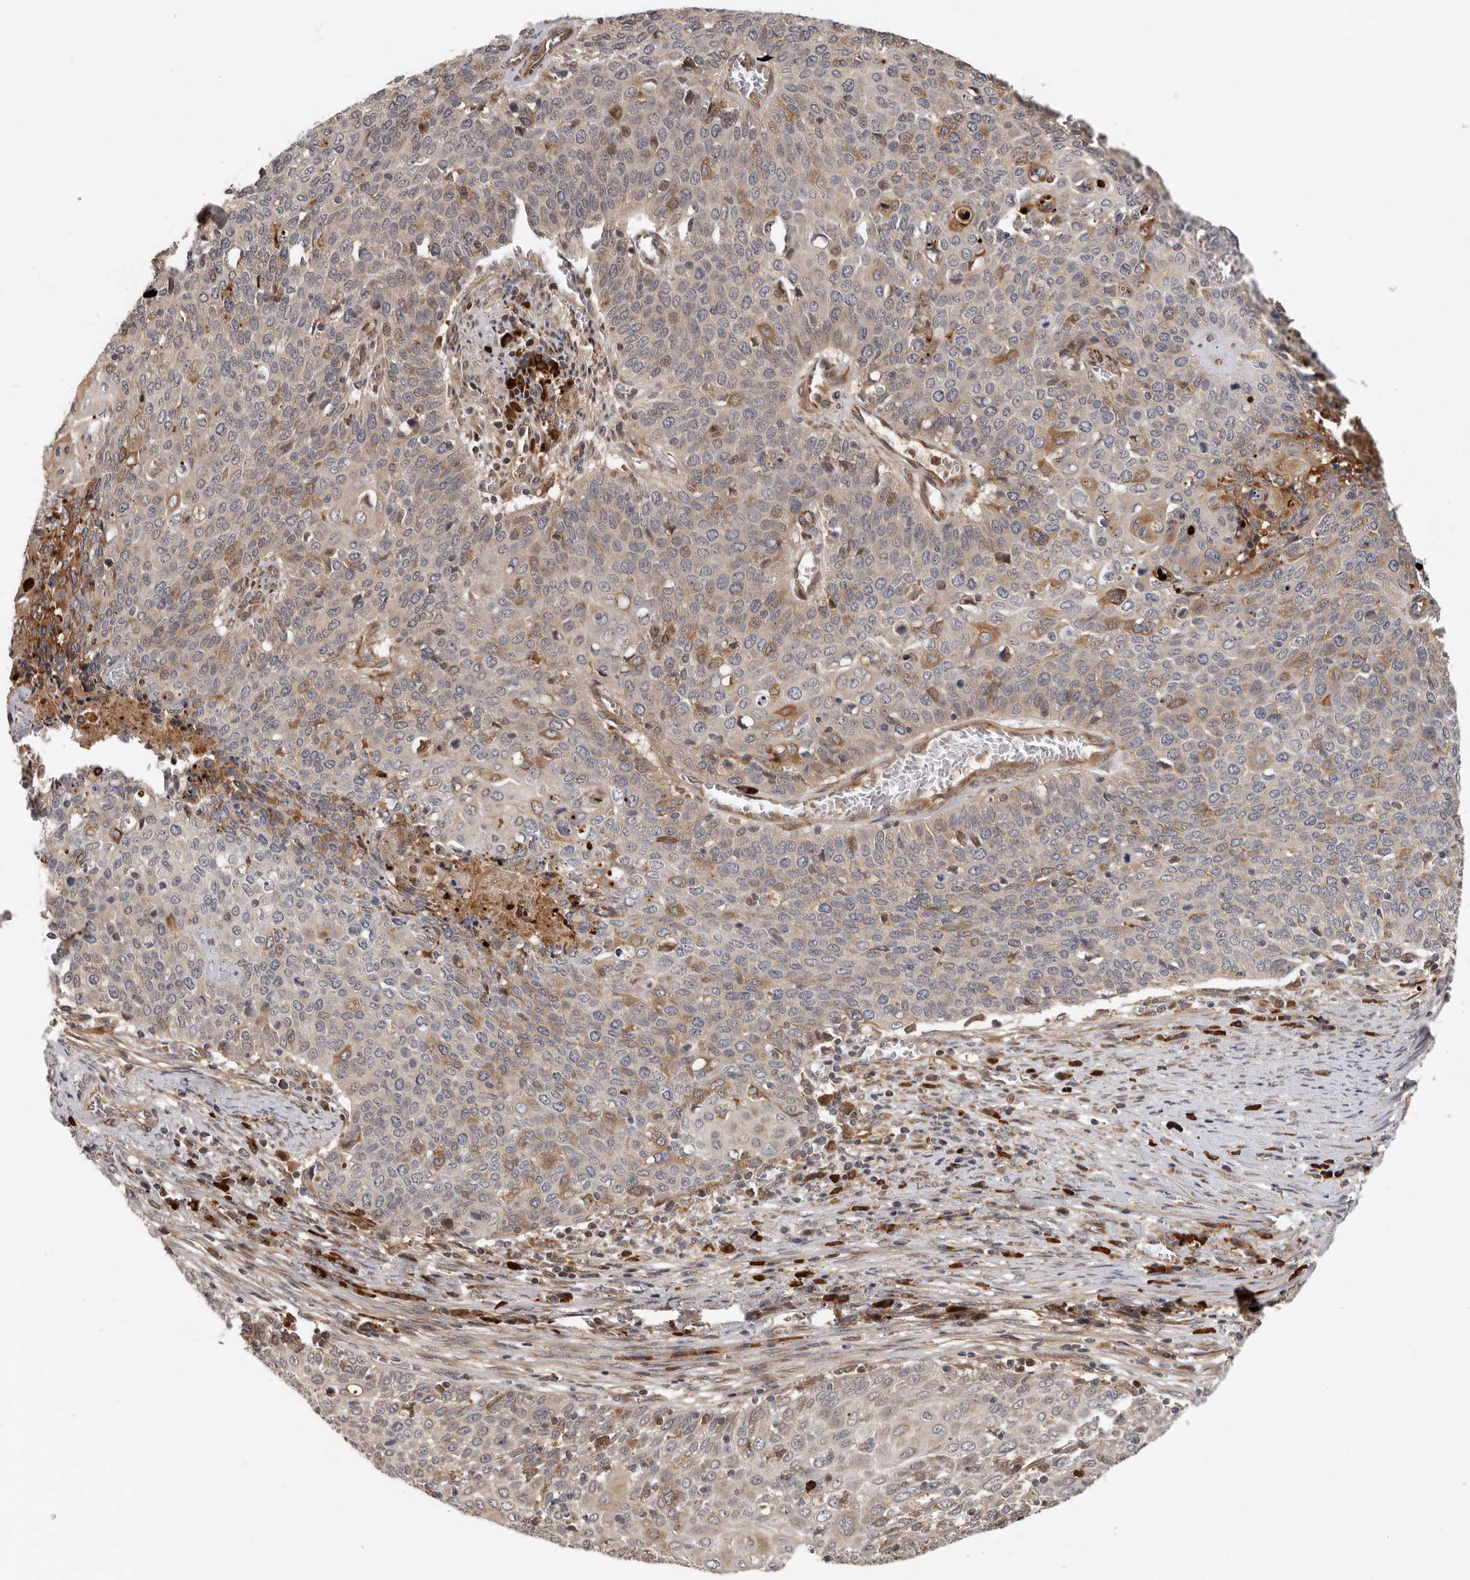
{"staining": {"intensity": "moderate", "quantity": "<25%", "location": "cytoplasmic/membranous"}, "tissue": "cervical cancer", "cell_type": "Tumor cells", "image_type": "cancer", "snomed": [{"axis": "morphology", "description": "Squamous cell carcinoma, NOS"}, {"axis": "topography", "description": "Cervix"}], "caption": "A high-resolution image shows immunohistochemistry (IHC) staining of cervical cancer (squamous cell carcinoma), which demonstrates moderate cytoplasmic/membranous positivity in approximately <25% of tumor cells.", "gene": "RNF157", "patient": {"sex": "female", "age": 39}}